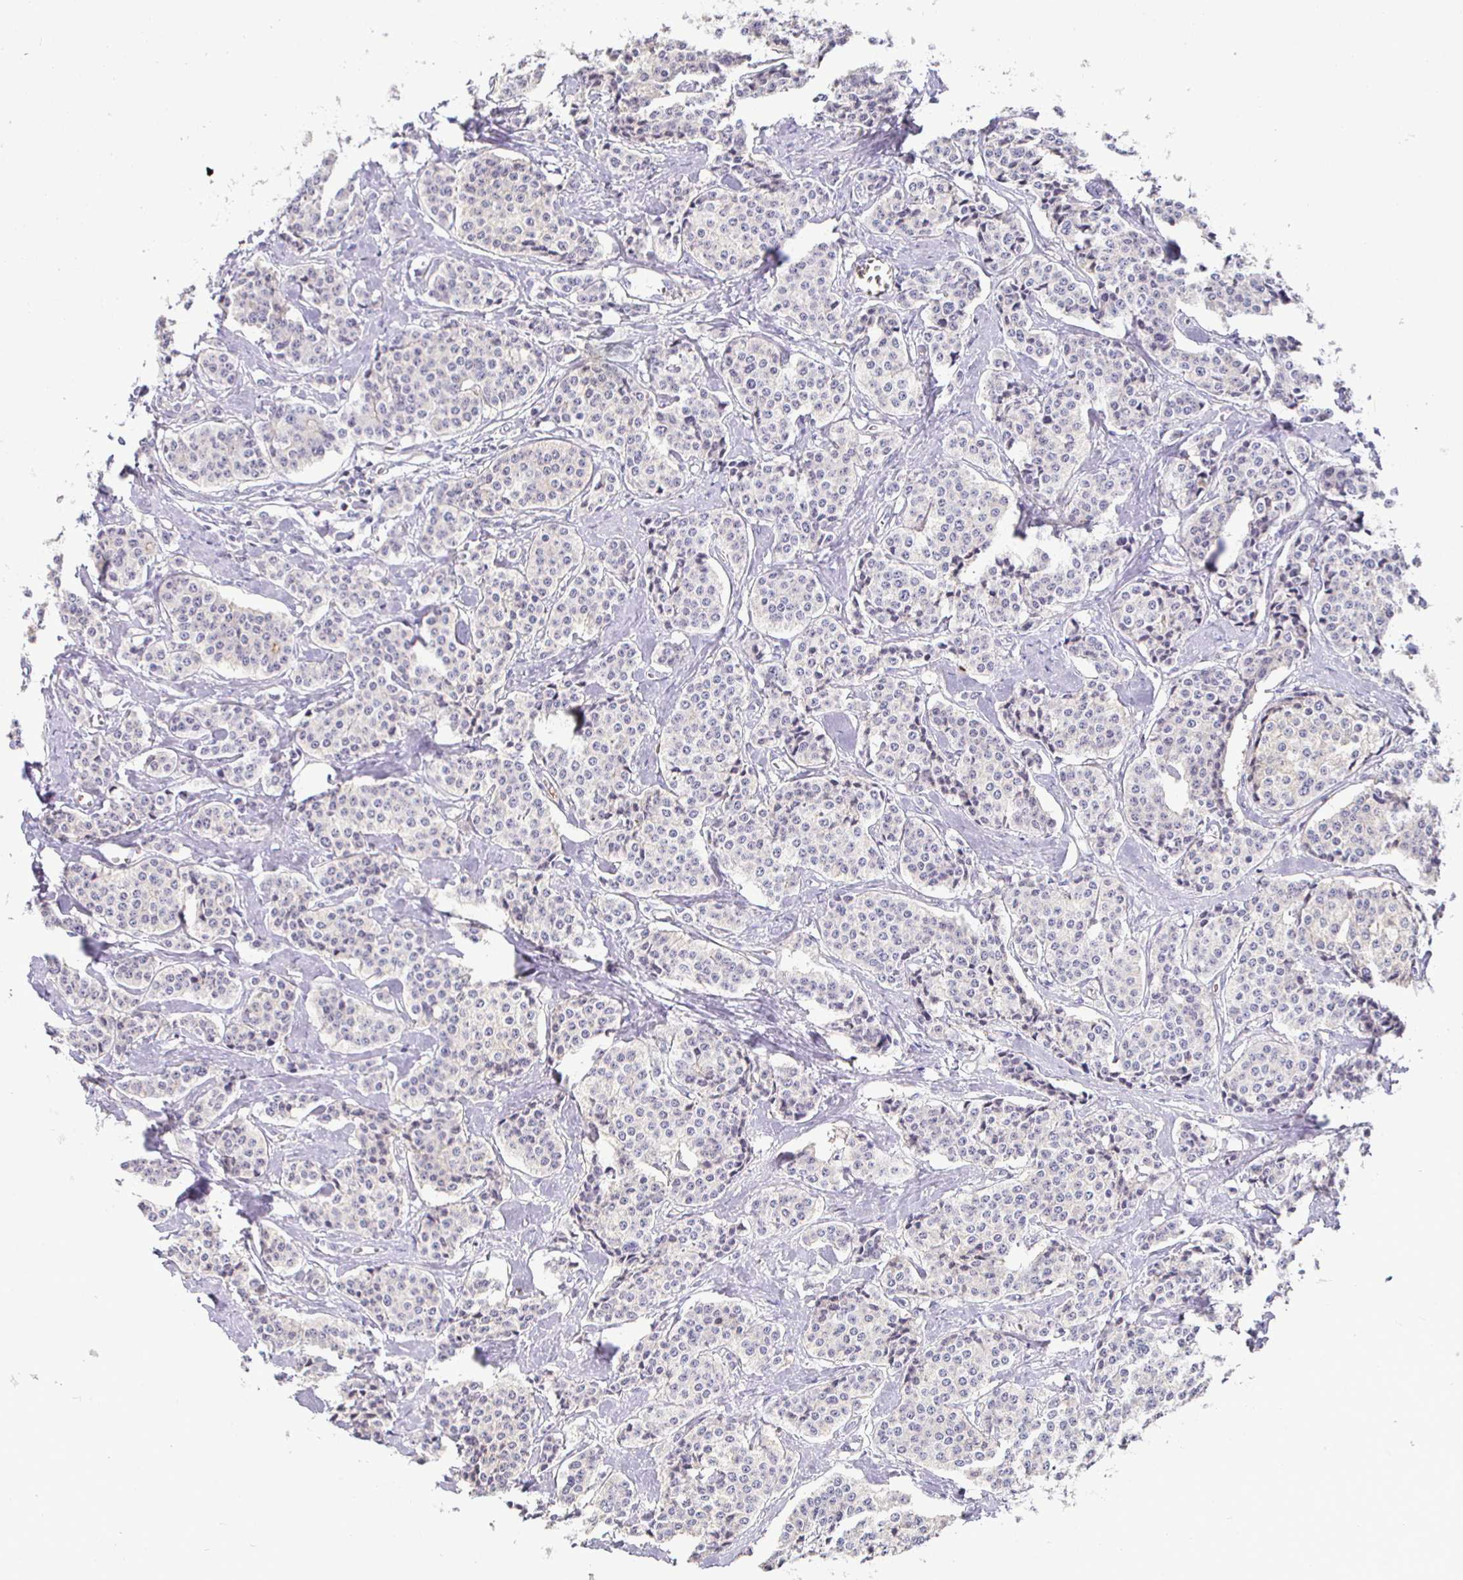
{"staining": {"intensity": "negative", "quantity": "none", "location": "none"}, "tissue": "carcinoid", "cell_type": "Tumor cells", "image_type": "cancer", "snomed": [{"axis": "morphology", "description": "Carcinoid, malignant, NOS"}, {"axis": "topography", "description": "Small intestine"}], "caption": "Immunohistochemistry micrograph of carcinoid stained for a protein (brown), which exhibits no staining in tumor cells. Nuclei are stained in blue.", "gene": "SIRPA", "patient": {"sex": "female", "age": 64}}